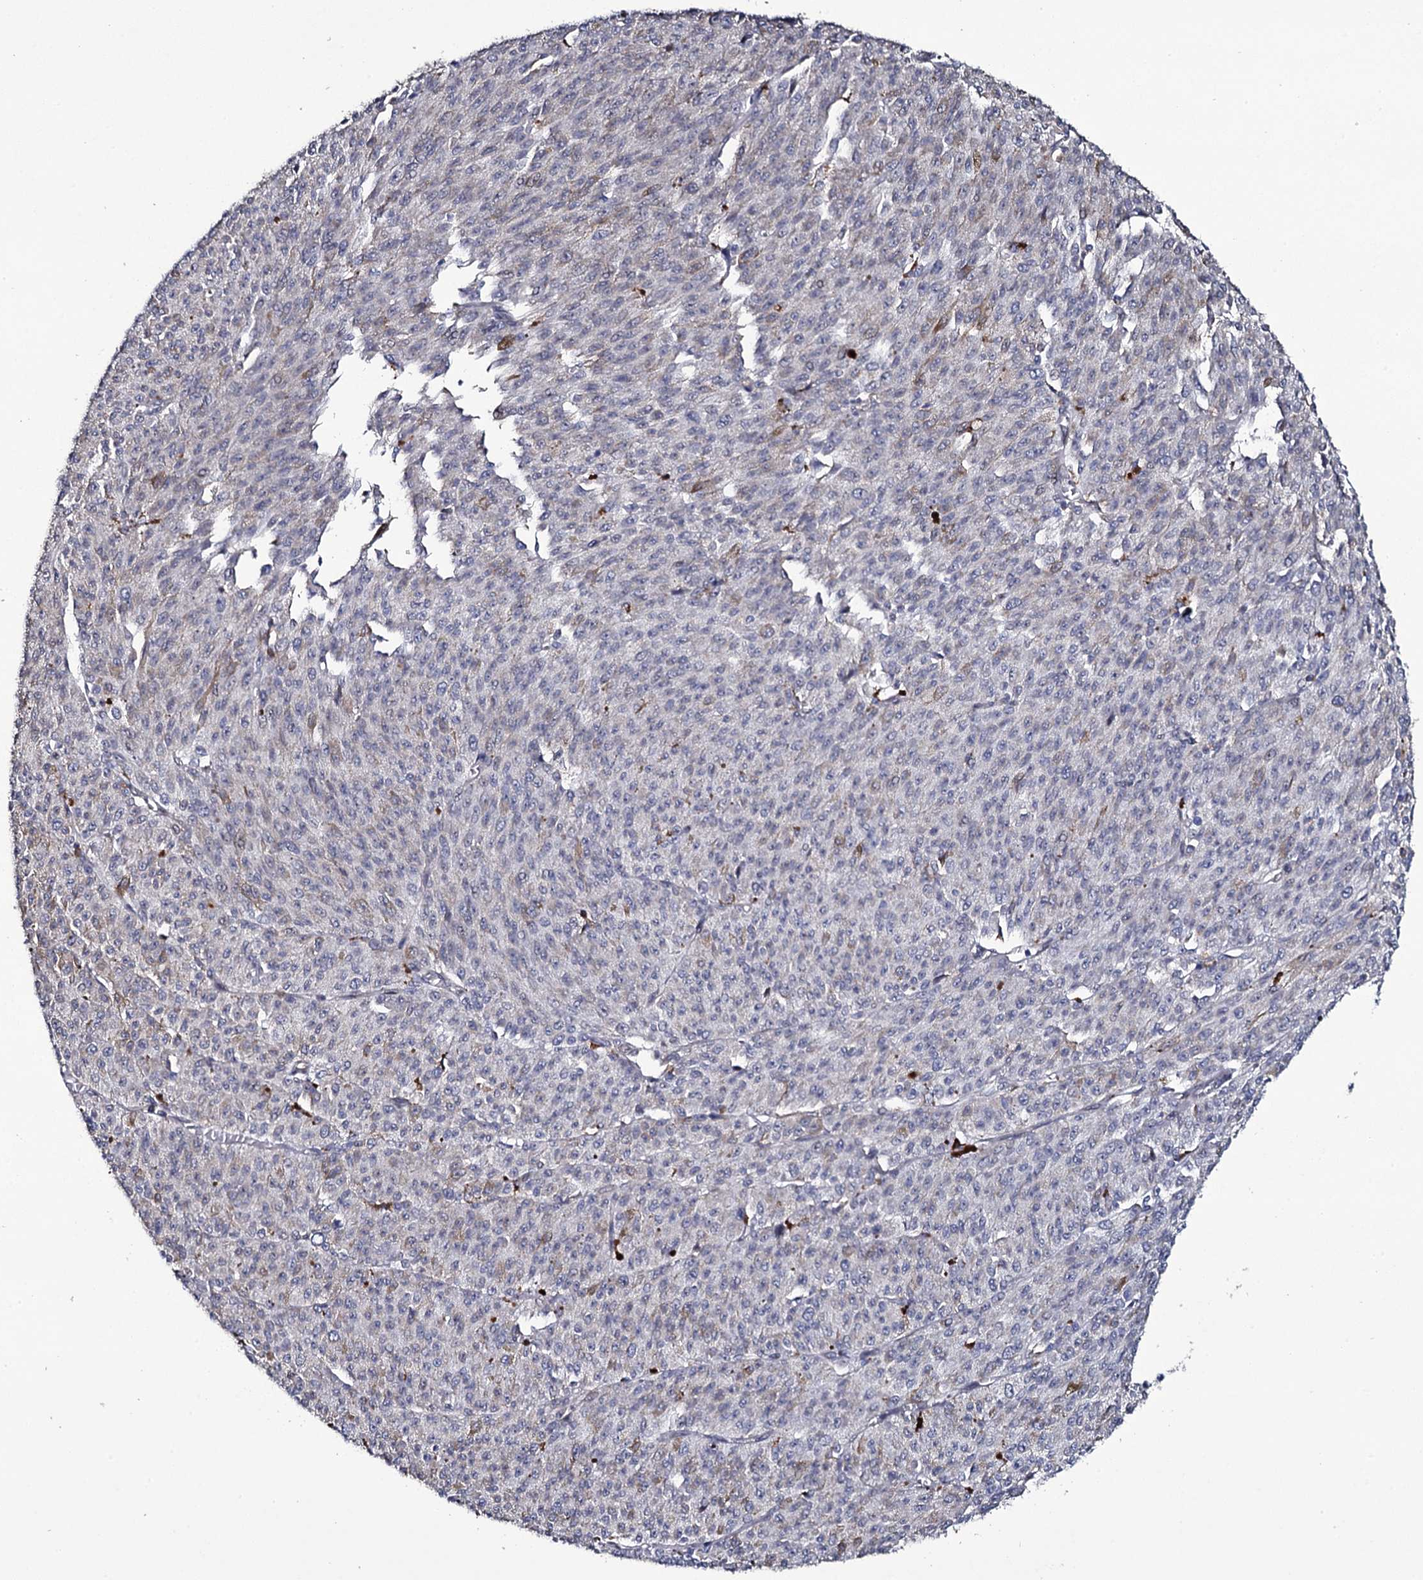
{"staining": {"intensity": "negative", "quantity": "none", "location": "none"}, "tissue": "melanoma", "cell_type": "Tumor cells", "image_type": "cancer", "snomed": [{"axis": "morphology", "description": "Malignant melanoma, NOS"}, {"axis": "topography", "description": "Skin"}], "caption": "A high-resolution micrograph shows IHC staining of melanoma, which exhibits no significant expression in tumor cells.", "gene": "TTC23", "patient": {"sex": "female", "age": 52}}